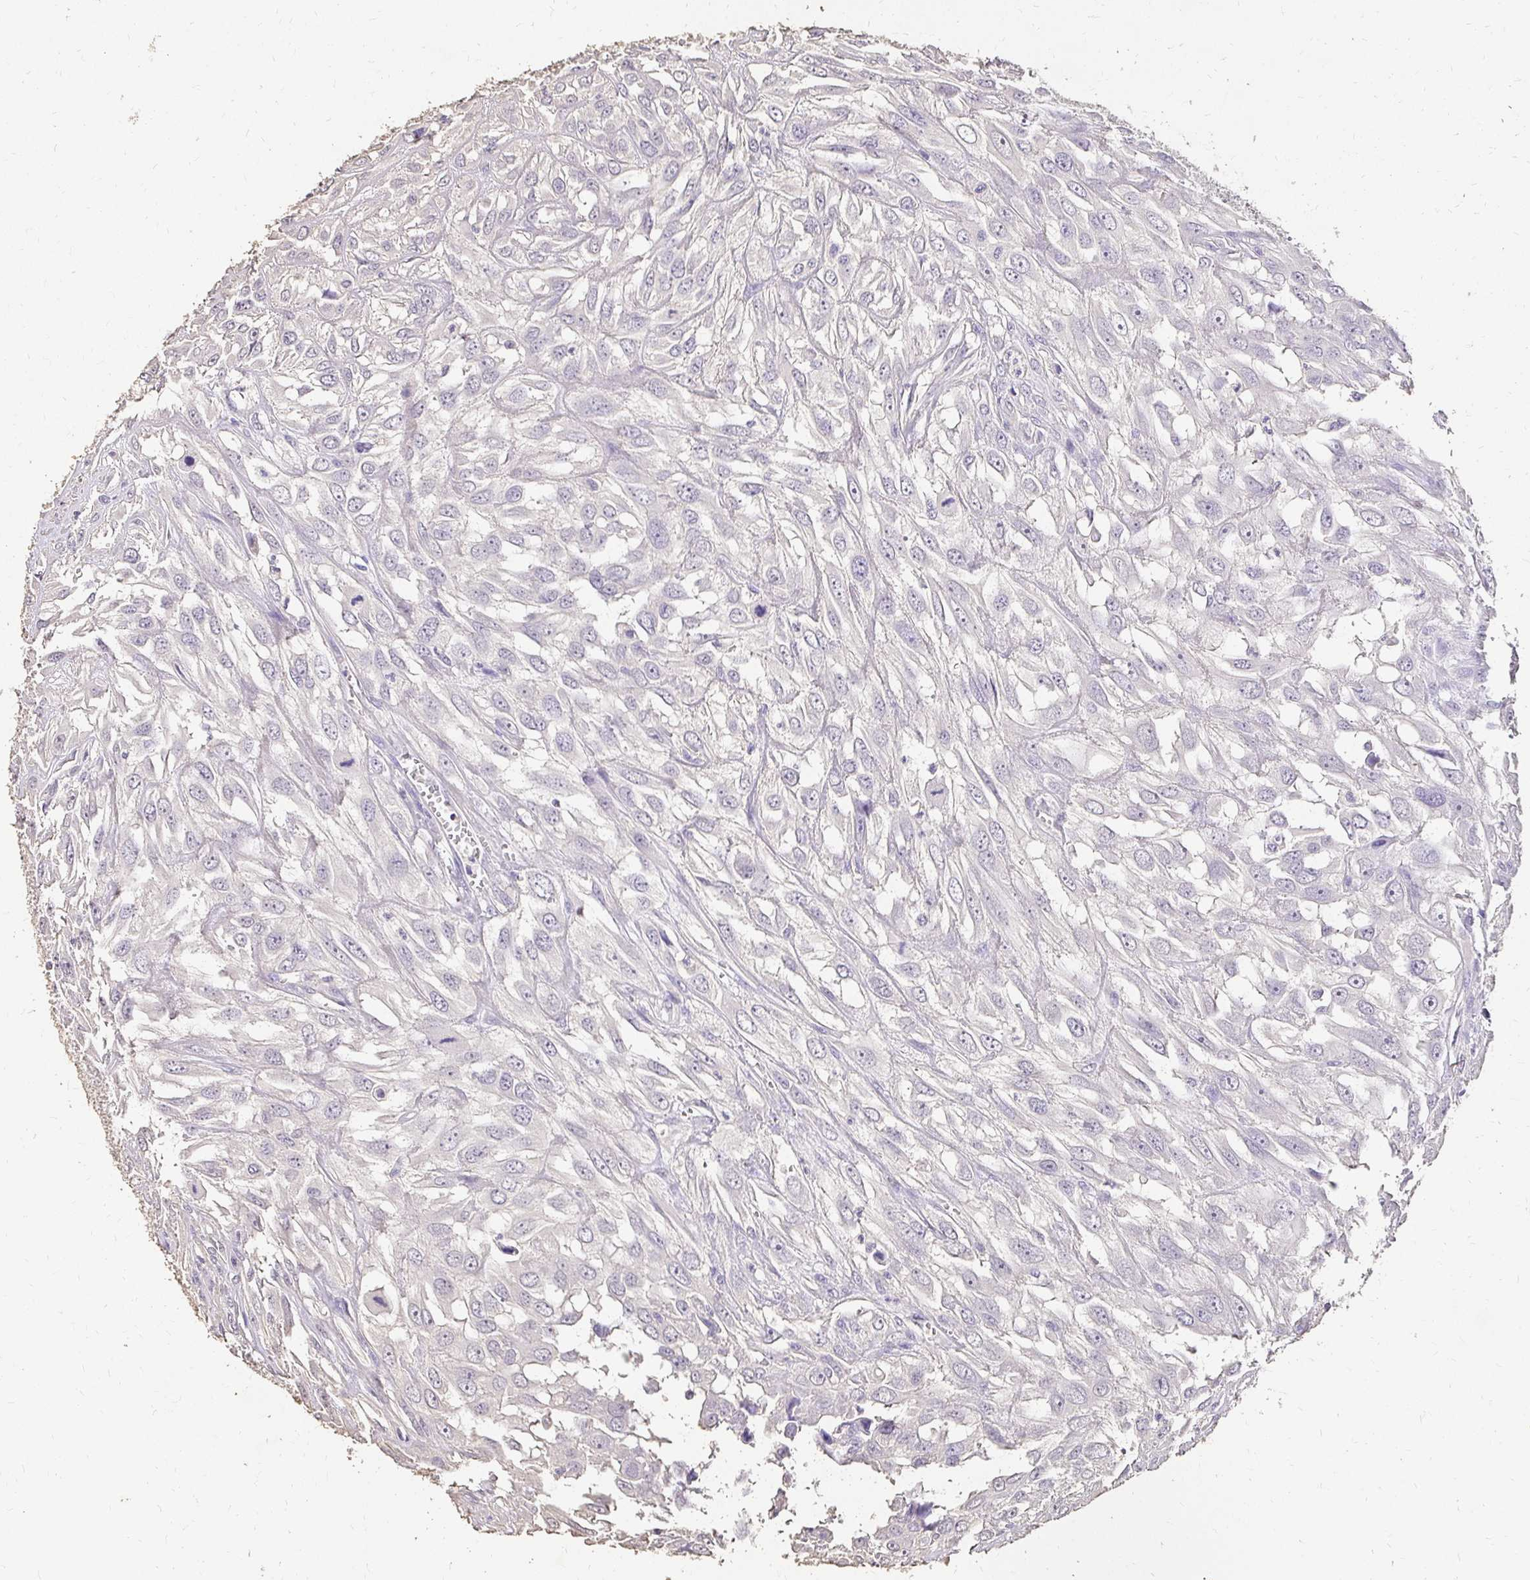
{"staining": {"intensity": "negative", "quantity": "none", "location": "none"}, "tissue": "urothelial cancer", "cell_type": "Tumor cells", "image_type": "cancer", "snomed": [{"axis": "morphology", "description": "Urothelial carcinoma, High grade"}, {"axis": "topography", "description": "Urinary bladder"}], "caption": "The micrograph reveals no staining of tumor cells in high-grade urothelial carcinoma.", "gene": "UGT1A6", "patient": {"sex": "male", "age": 67}}